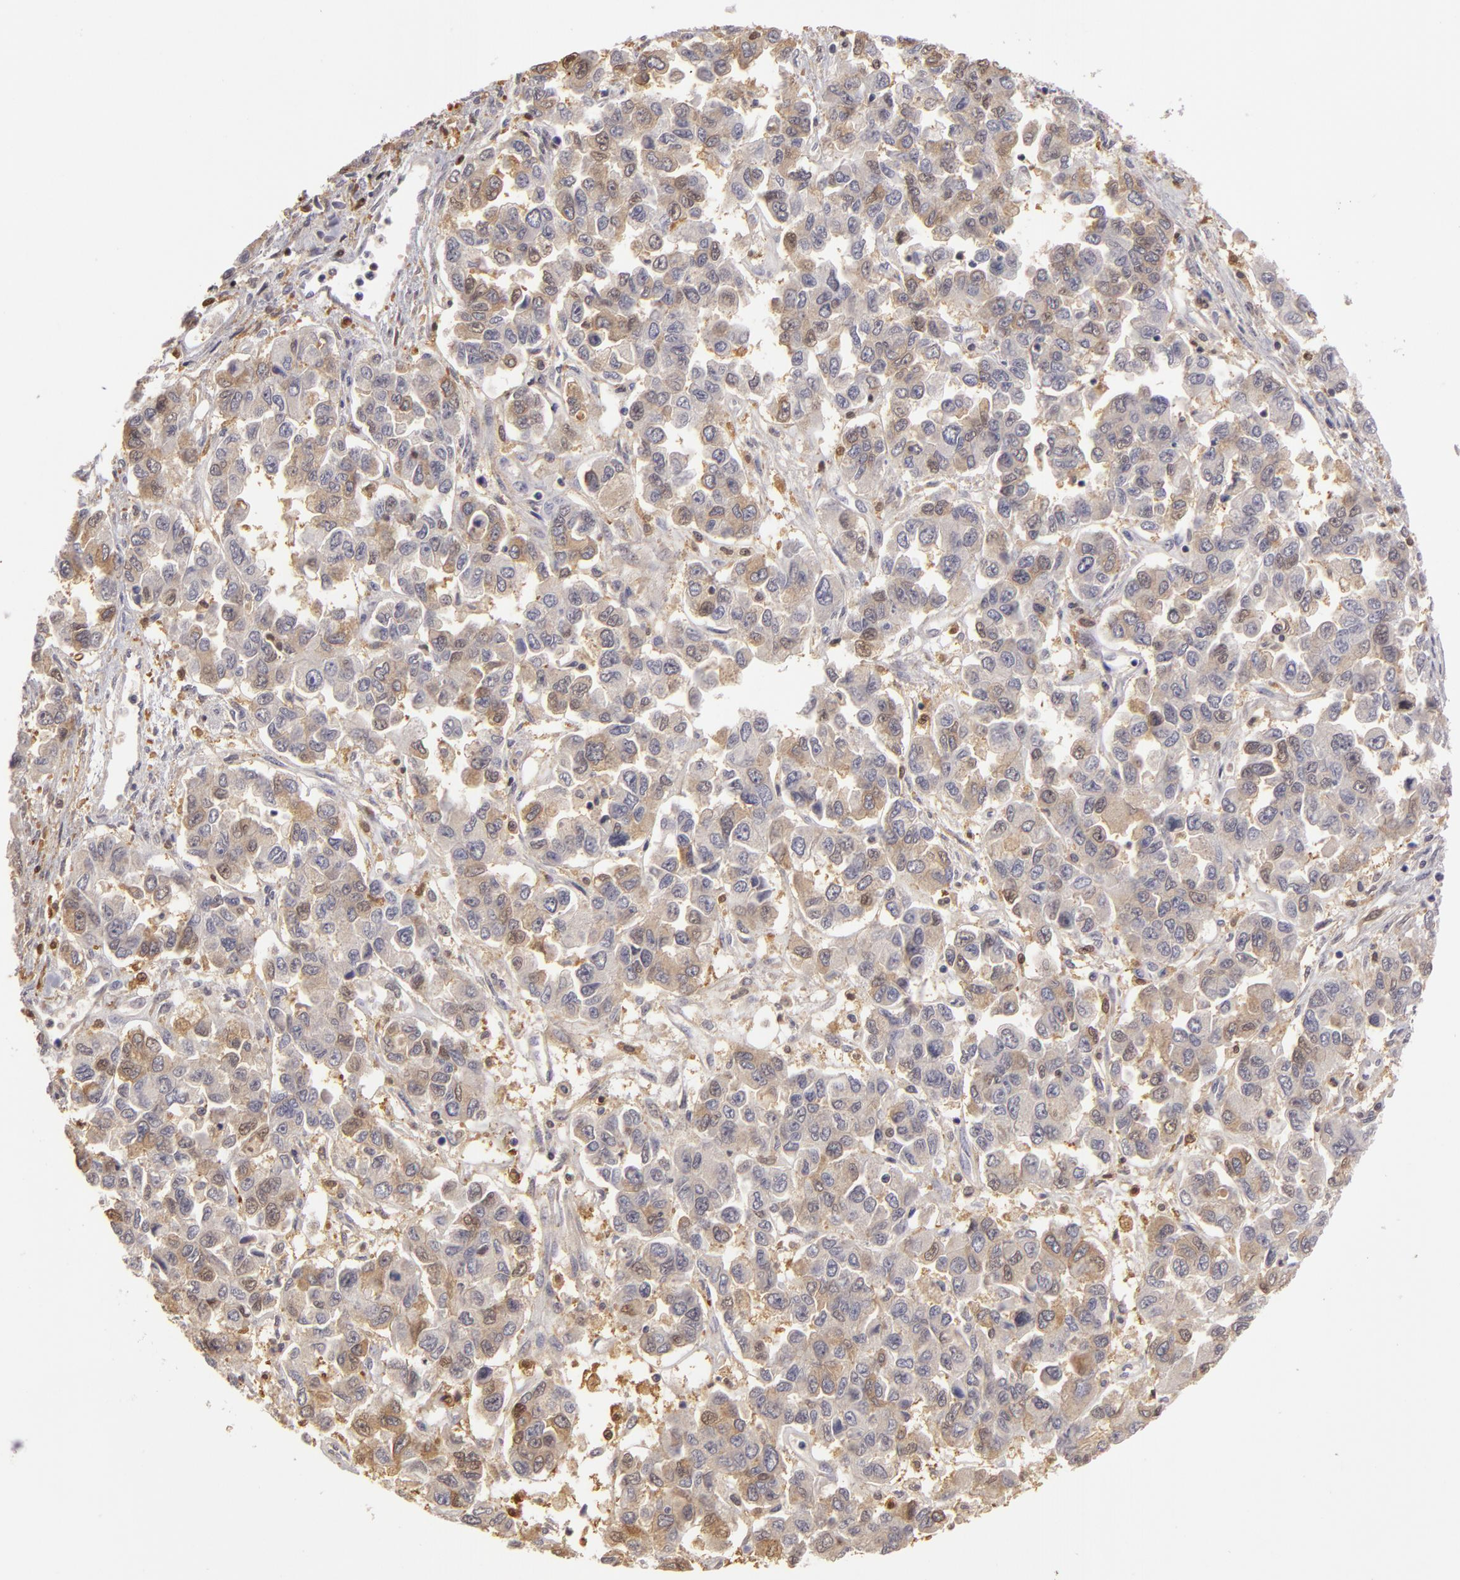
{"staining": {"intensity": "negative", "quantity": "none", "location": "none"}, "tissue": "ovarian cancer", "cell_type": "Tumor cells", "image_type": "cancer", "snomed": [{"axis": "morphology", "description": "Cystadenocarcinoma, serous, NOS"}, {"axis": "topography", "description": "Ovary"}], "caption": "DAB (3,3'-diaminobenzidine) immunohistochemical staining of ovarian serous cystadenocarcinoma displays no significant positivity in tumor cells.", "gene": "GNPDA1", "patient": {"sex": "female", "age": 84}}